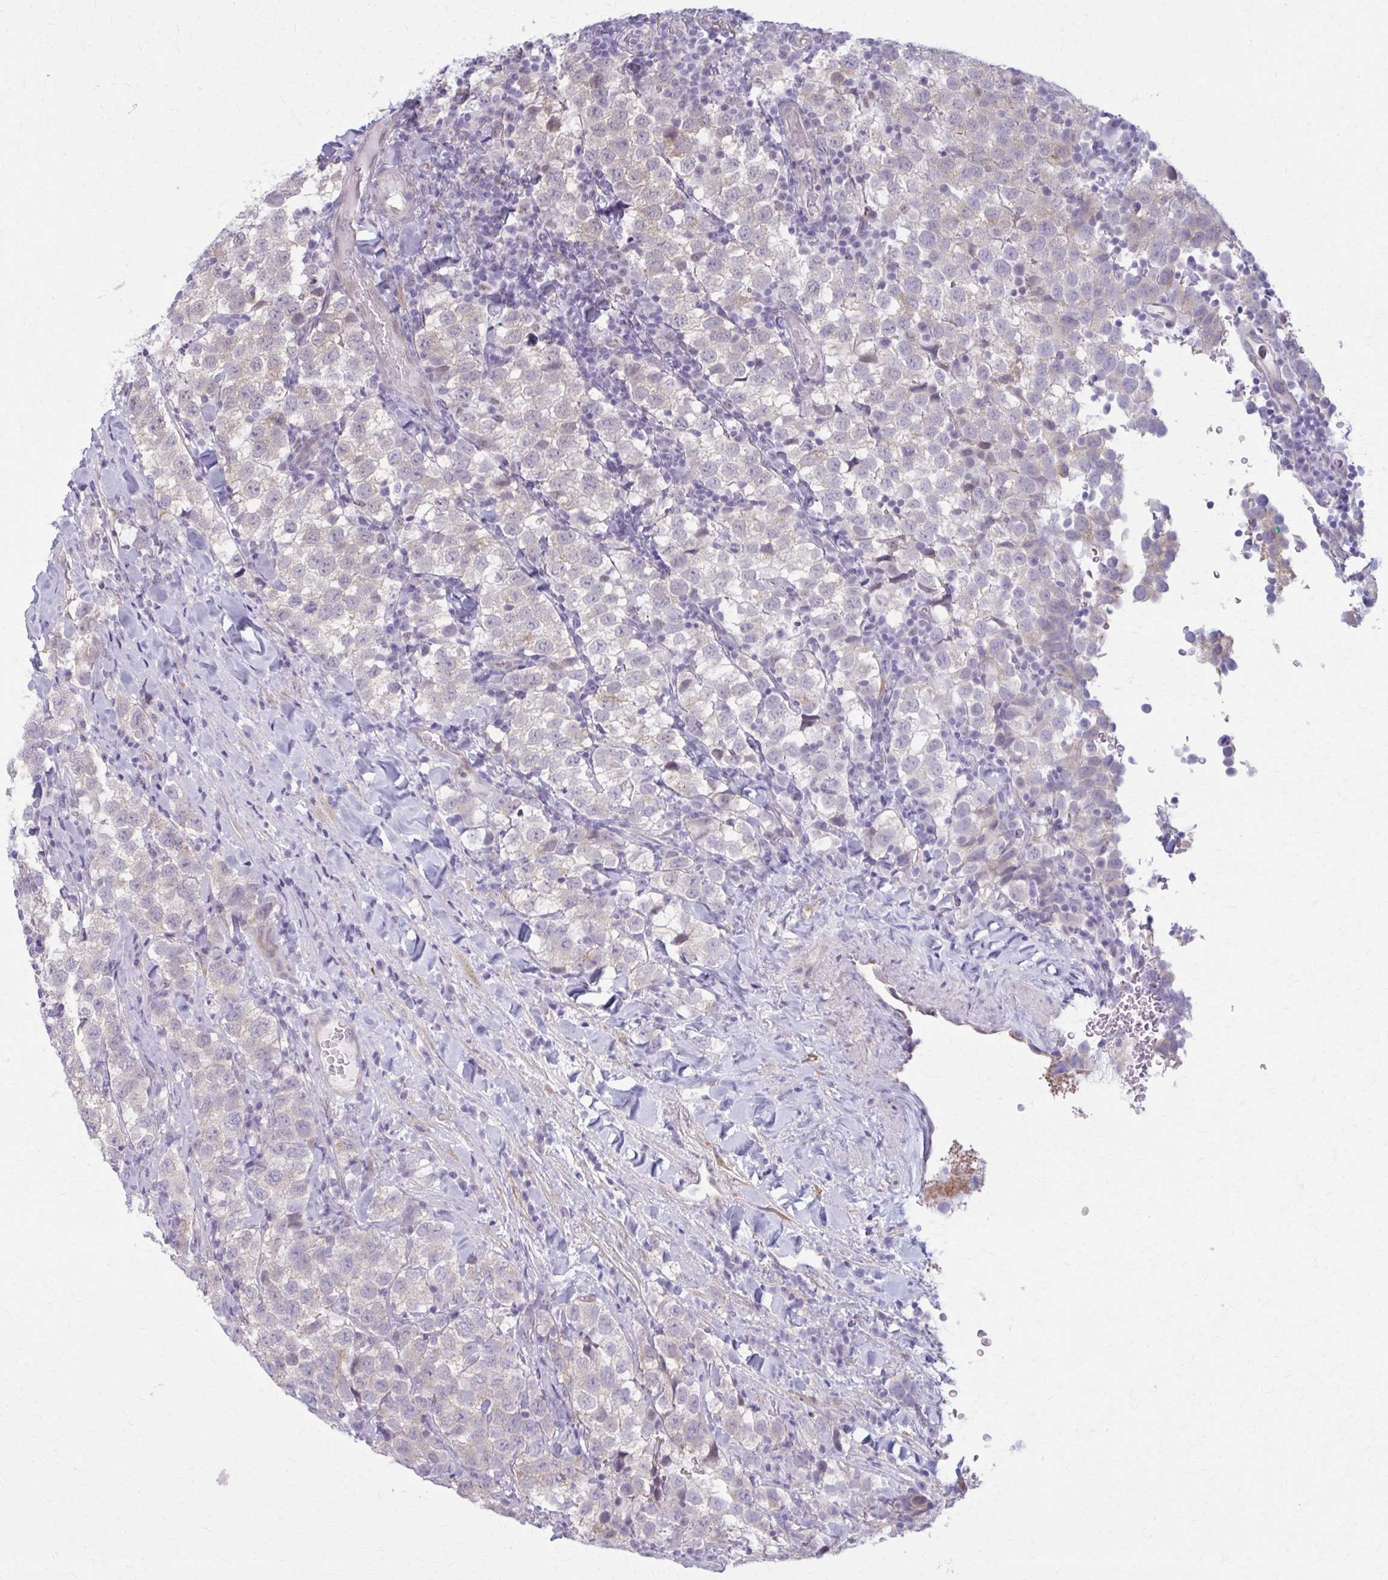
{"staining": {"intensity": "negative", "quantity": "none", "location": "none"}, "tissue": "testis cancer", "cell_type": "Tumor cells", "image_type": "cancer", "snomed": [{"axis": "morphology", "description": "Seminoma, NOS"}, {"axis": "topography", "description": "Testis"}], "caption": "Tumor cells show no significant staining in testis cancer. The staining was performed using DAB to visualize the protein expression in brown, while the nuclei were stained in blue with hematoxylin (Magnification: 20x).", "gene": "NUMBL", "patient": {"sex": "male", "age": 34}}